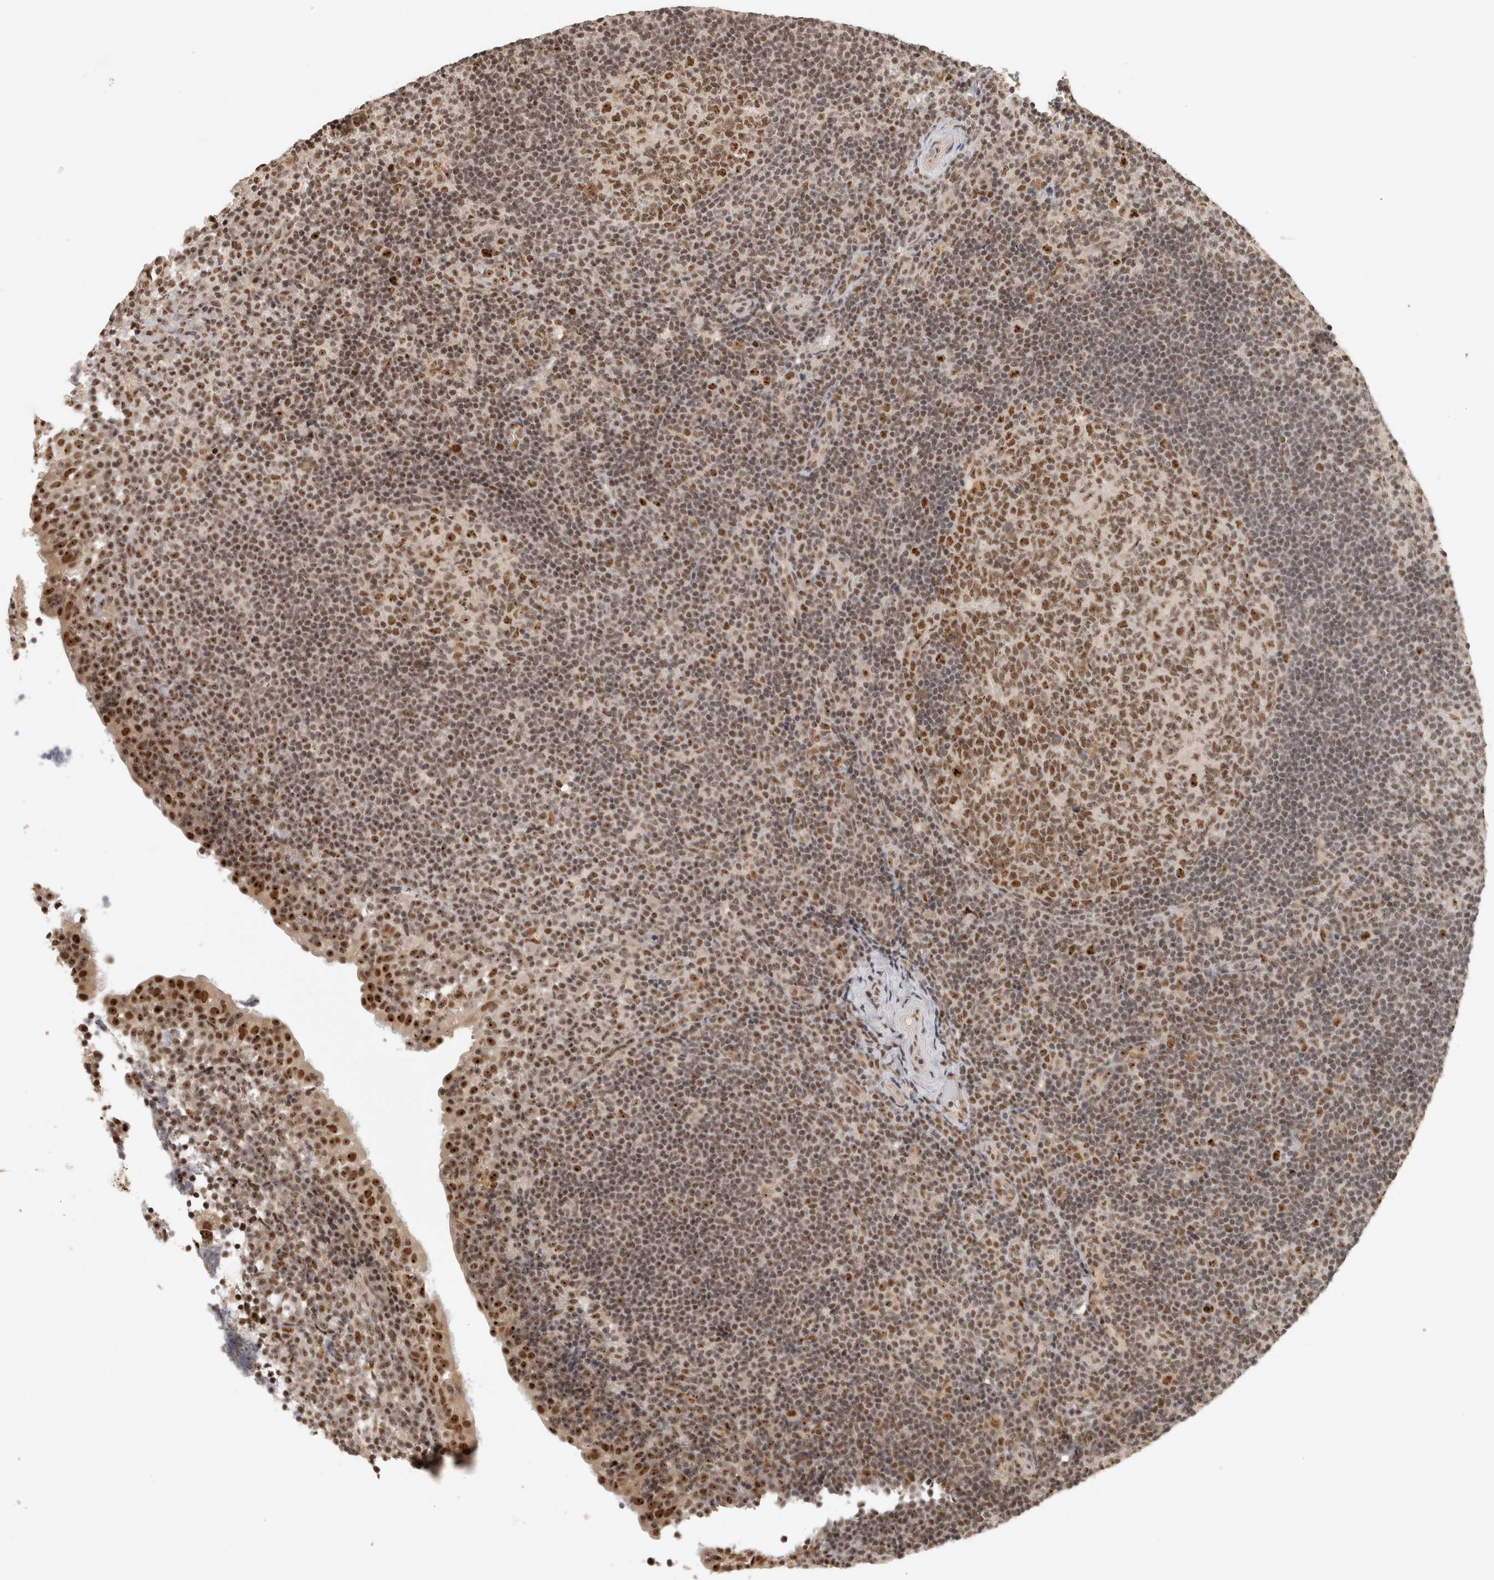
{"staining": {"intensity": "moderate", "quantity": ">75%", "location": "nuclear"}, "tissue": "tonsil", "cell_type": "Germinal center cells", "image_type": "normal", "snomed": [{"axis": "morphology", "description": "Normal tissue, NOS"}, {"axis": "topography", "description": "Tonsil"}], "caption": "A photomicrograph of human tonsil stained for a protein reveals moderate nuclear brown staining in germinal center cells.", "gene": "EBNA1BP2", "patient": {"sex": "female", "age": 40}}